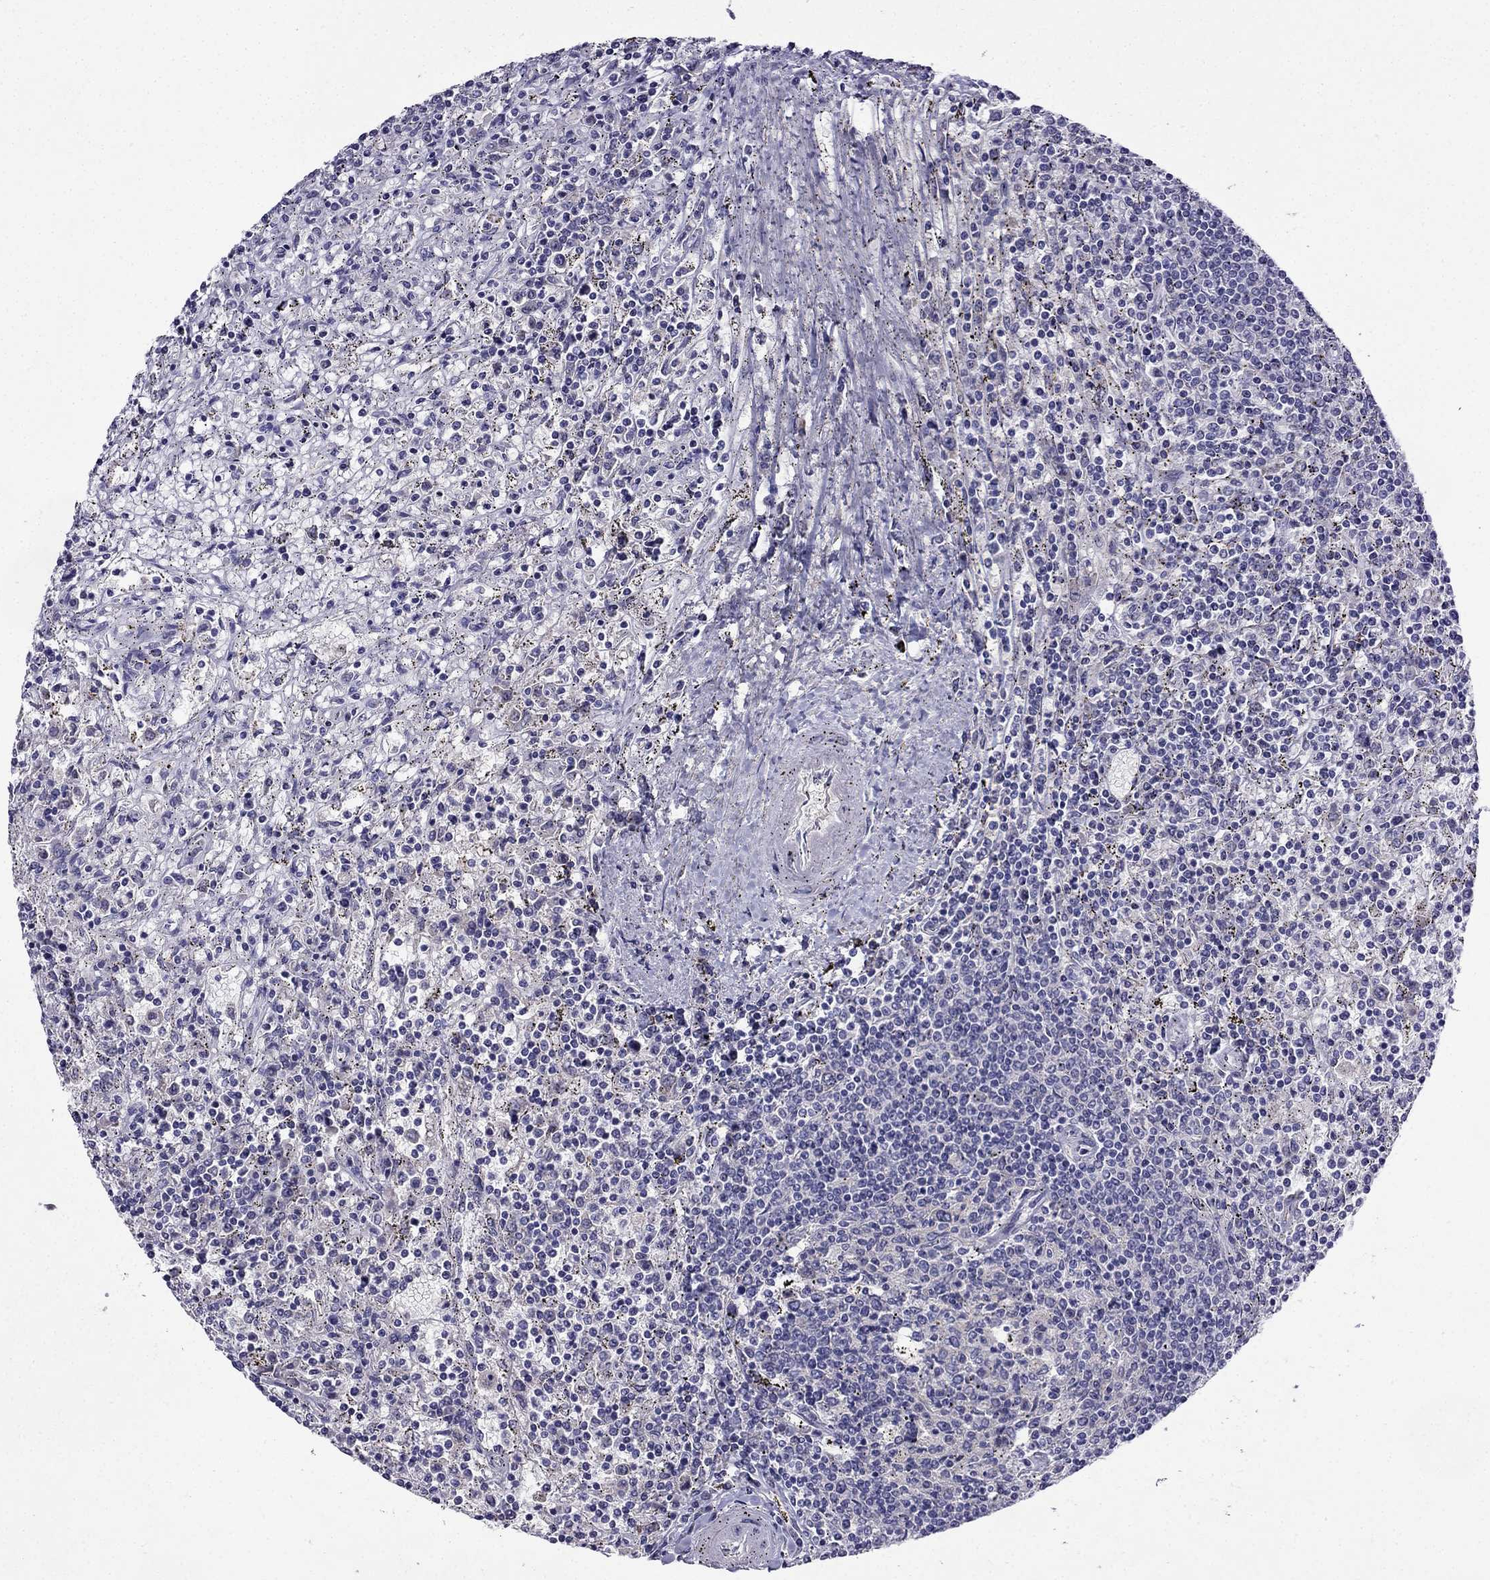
{"staining": {"intensity": "negative", "quantity": "none", "location": "none"}, "tissue": "lymphoma", "cell_type": "Tumor cells", "image_type": "cancer", "snomed": [{"axis": "morphology", "description": "Malignant lymphoma, non-Hodgkin's type, Low grade"}, {"axis": "topography", "description": "Spleen"}], "caption": "High power microscopy photomicrograph of an immunohistochemistry image of low-grade malignant lymphoma, non-Hodgkin's type, revealing no significant expression in tumor cells. (DAB (3,3'-diaminobenzidine) immunohistochemistry, high magnification).", "gene": "PI16", "patient": {"sex": "male", "age": 62}}